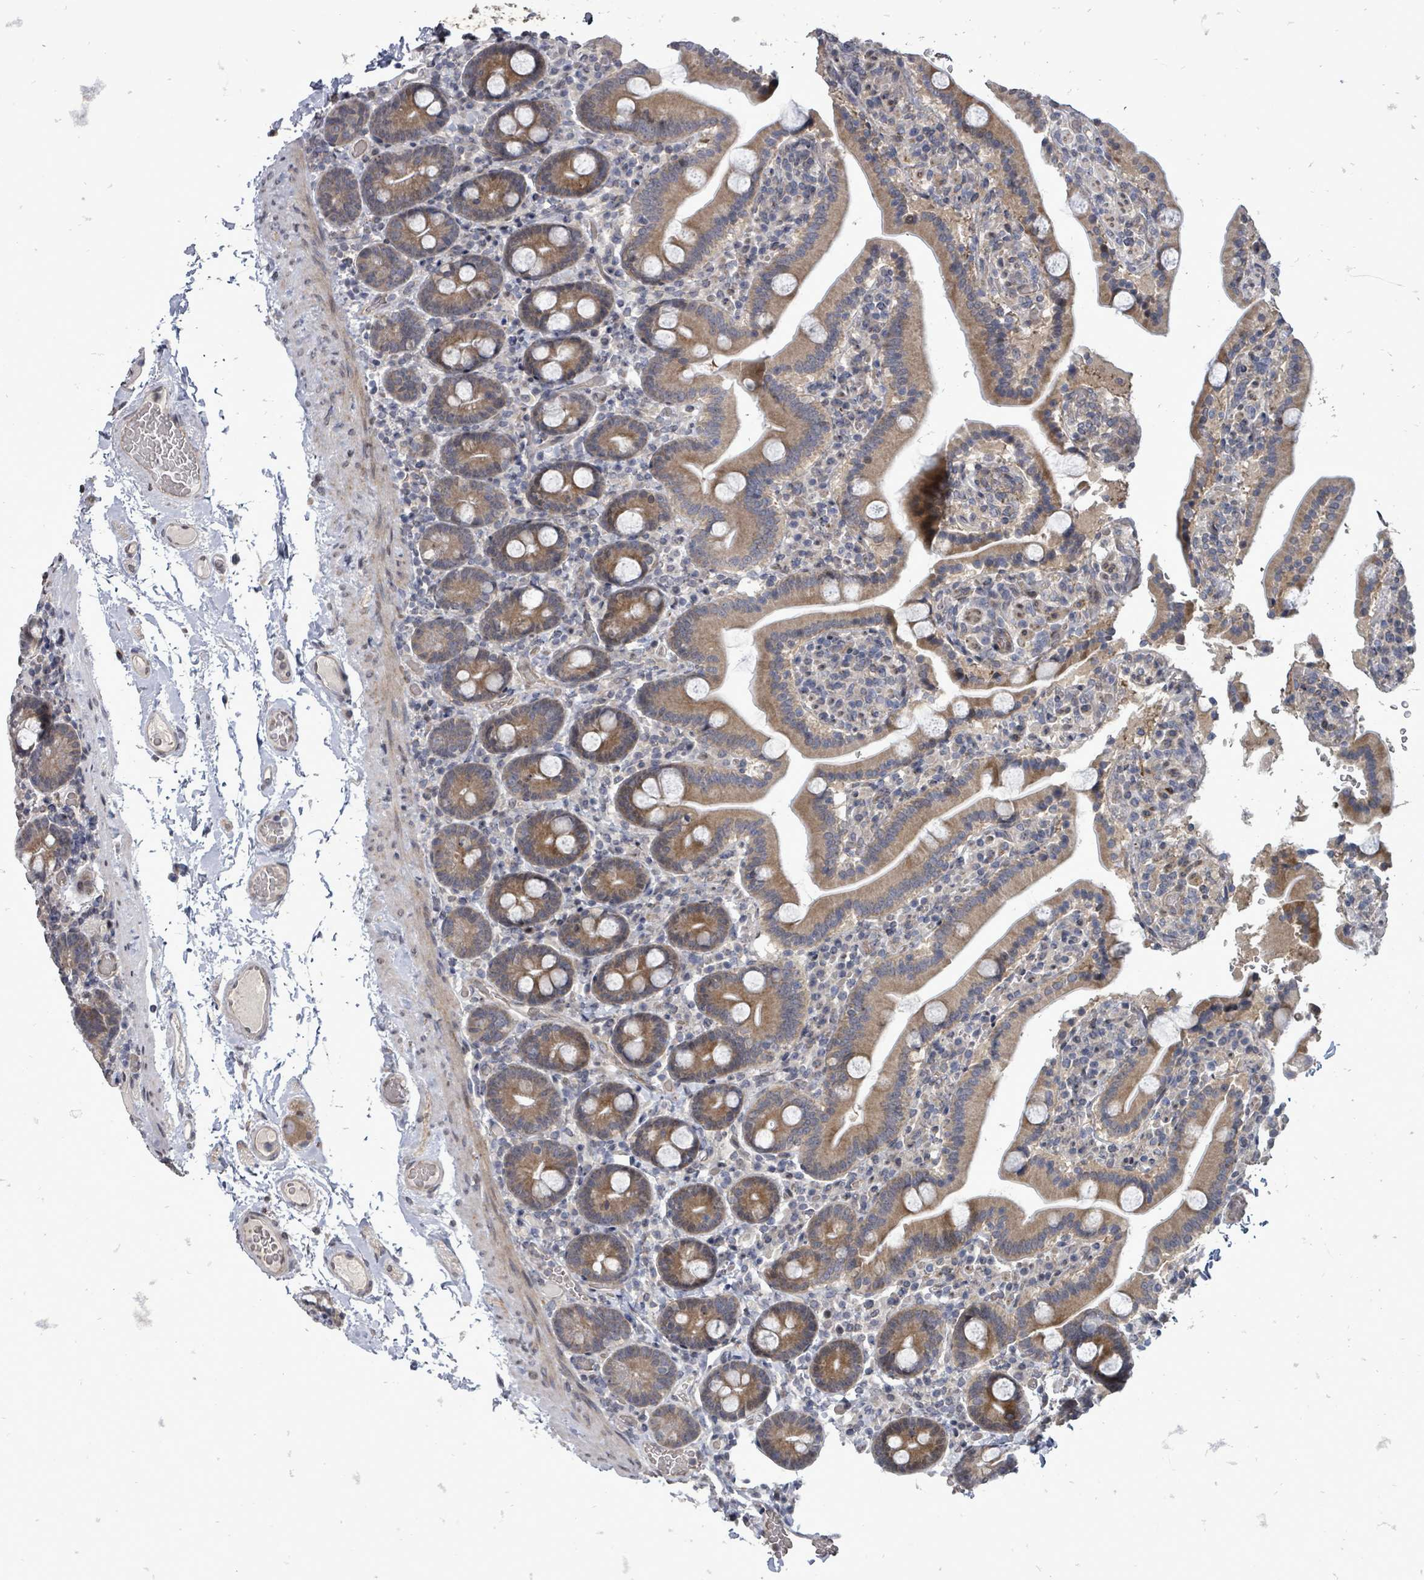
{"staining": {"intensity": "moderate", "quantity": ">75%", "location": "cytoplasmic/membranous"}, "tissue": "duodenum", "cell_type": "Glandular cells", "image_type": "normal", "snomed": [{"axis": "morphology", "description": "Normal tissue, NOS"}, {"axis": "topography", "description": "Duodenum"}], "caption": "Glandular cells demonstrate medium levels of moderate cytoplasmic/membranous positivity in about >75% of cells in benign duodenum. The protein of interest is stained brown, and the nuclei are stained in blue (DAB IHC with brightfield microscopy, high magnification).", "gene": "RALGAPB", "patient": {"sex": "male", "age": 55}}